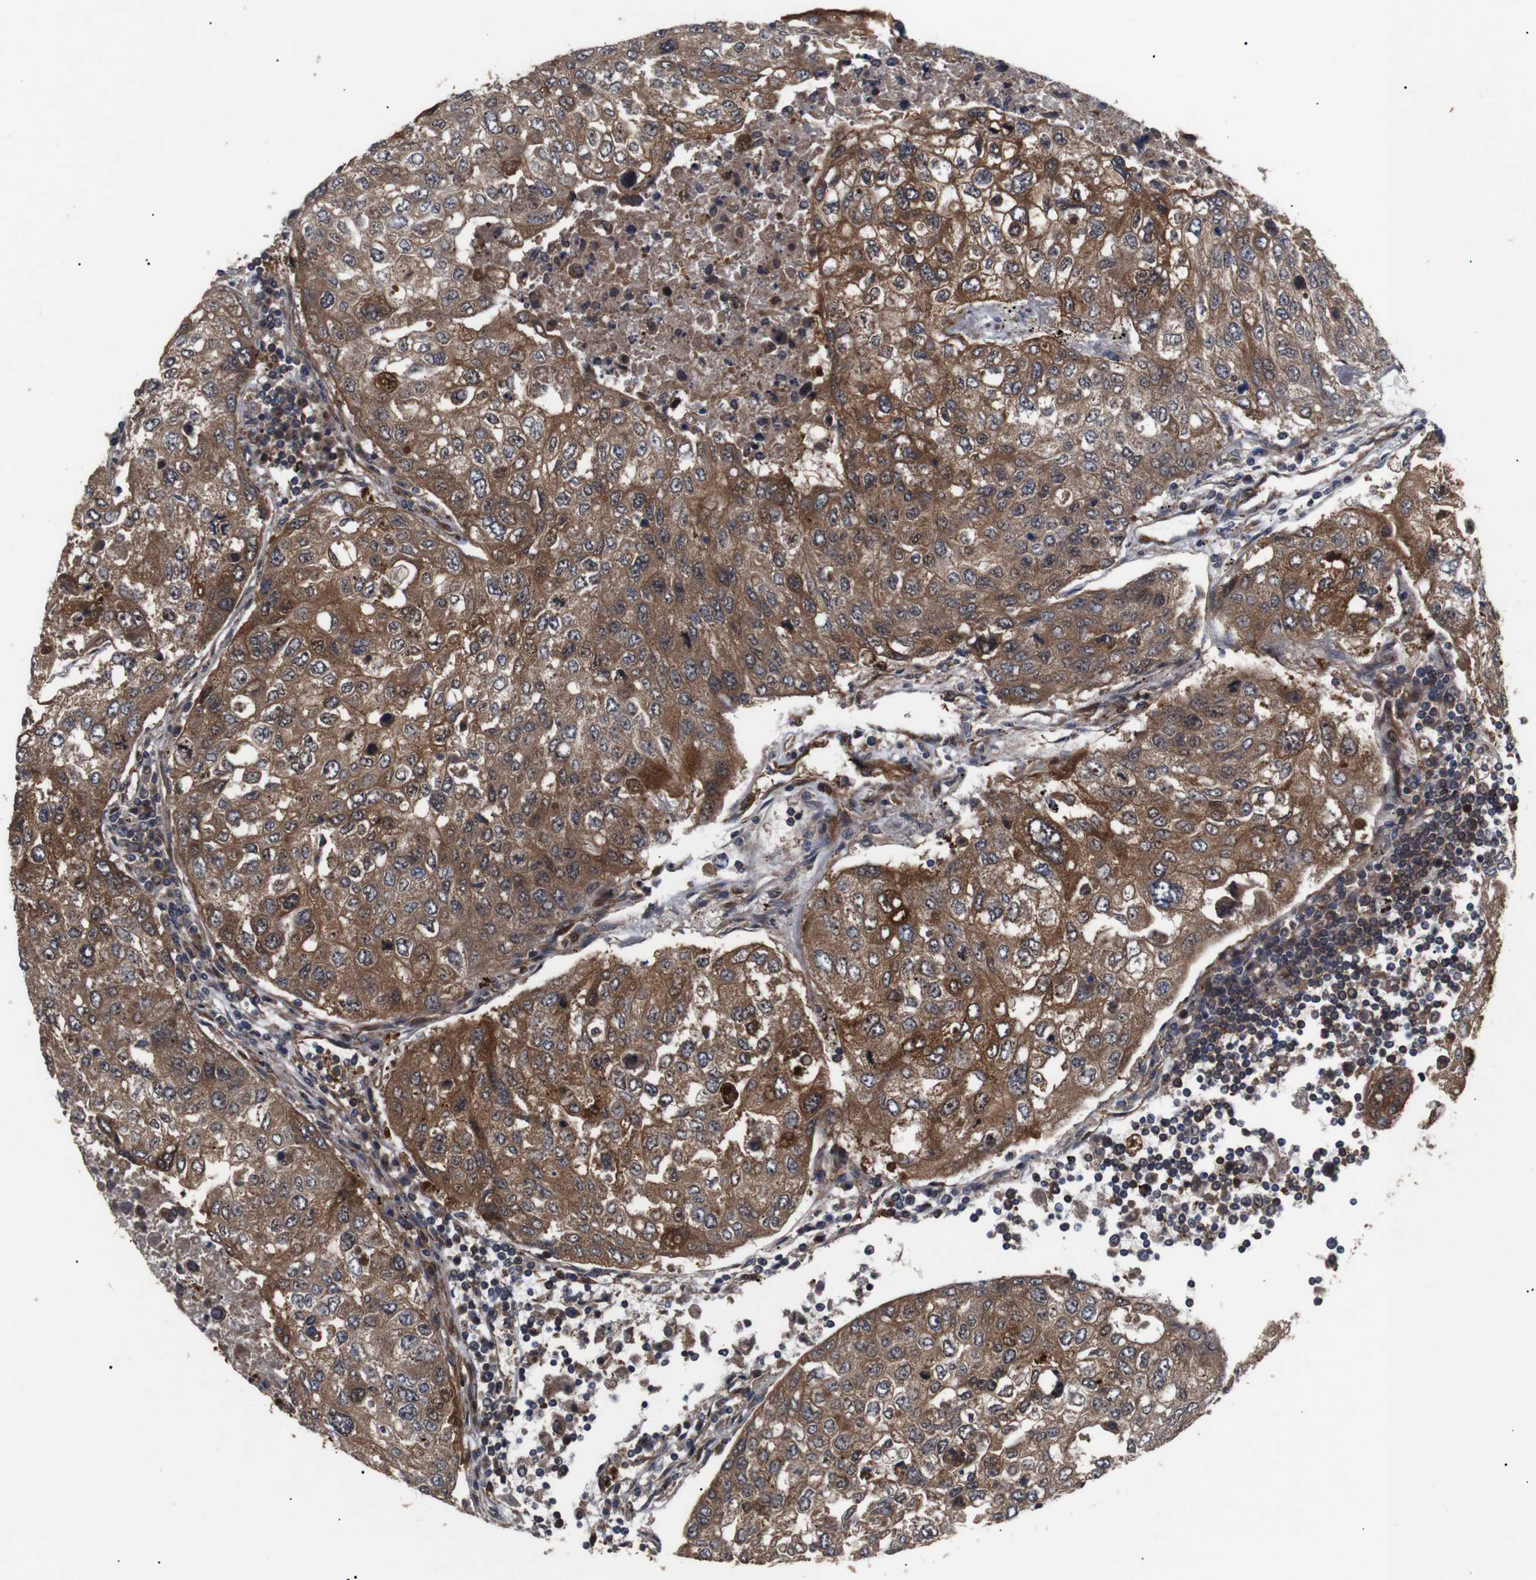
{"staining": {"intensity": "moderate", "quantity": ">75%", "location": "cytoplasmic/membranous"}, "tissue": "urothelial cancer", "cell_type": "Tumor cells", "image_type": "cancer", "snomed": [{"axis": "morphology", "description": "Urothelial carcinoma, High grade"}, {"axis": "topography", "description": "Lymph node"}, {"axis": "topography", "description": "Urinary bladder"}], "caption": "IHC (DAB (3,3'-diaminobenzidine)) staining of urothelial cancer reveals moderate cytoplasmic/membranous protein staining in about >75% of tumor cells.", "gene": "PAWR", "patient": {"sex": "male", "age": 51}}